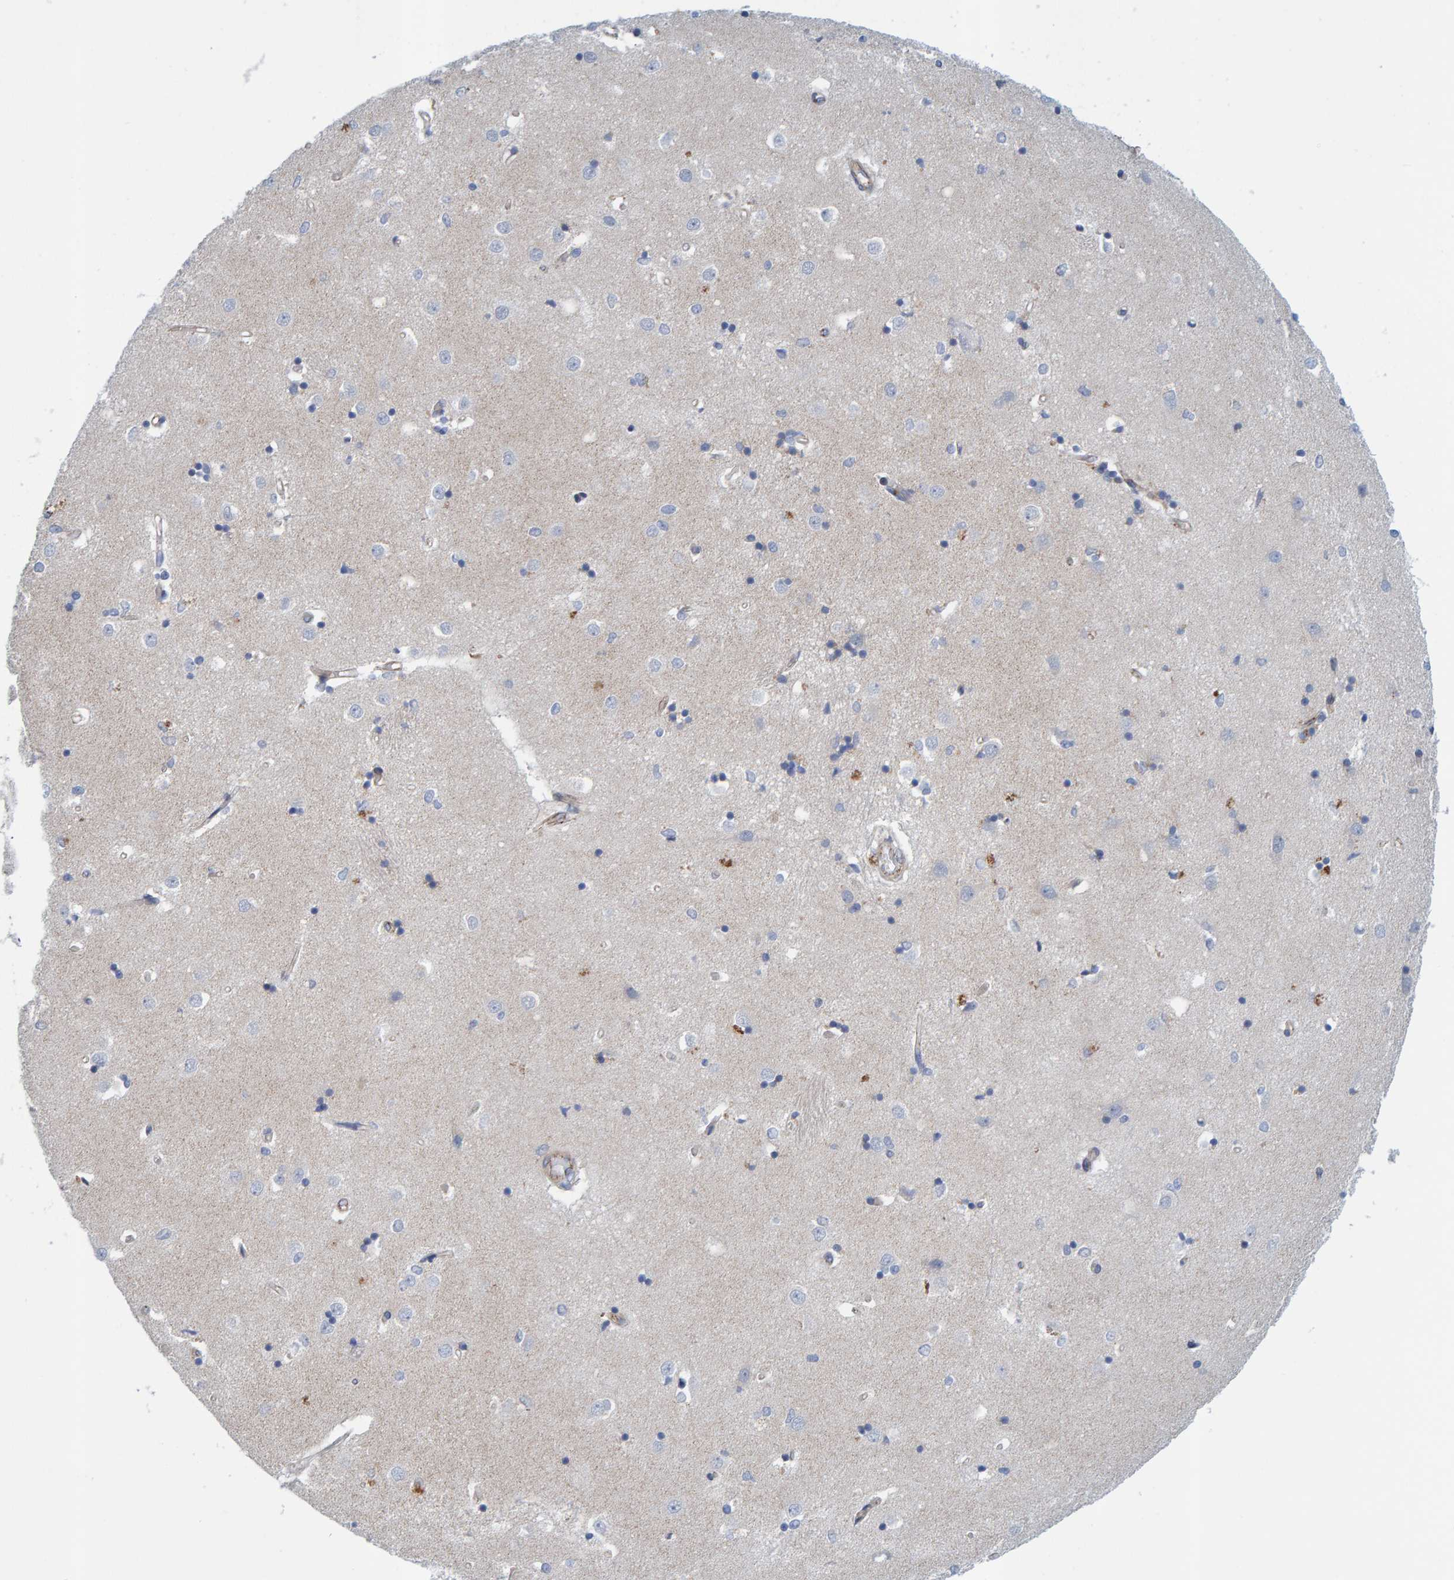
{"staining": {"intensity": "negative", "quantity": "none", "location": "none"}, "tissue": "caudate", "cell_type": "Glial cells", "image_type": "normal", "snomed": [{"axis": "morphology", "description": "Normal tissue, NOS"}, {"axis": "topography", "description": "Lateral ventricle wall"}], "caption": "Immunohistochemistry (IHC) of unremarkable caudate displays no staining in glial cells.", "gene": "KRBA2", "patient": {"sex": "male", "age": 45}}